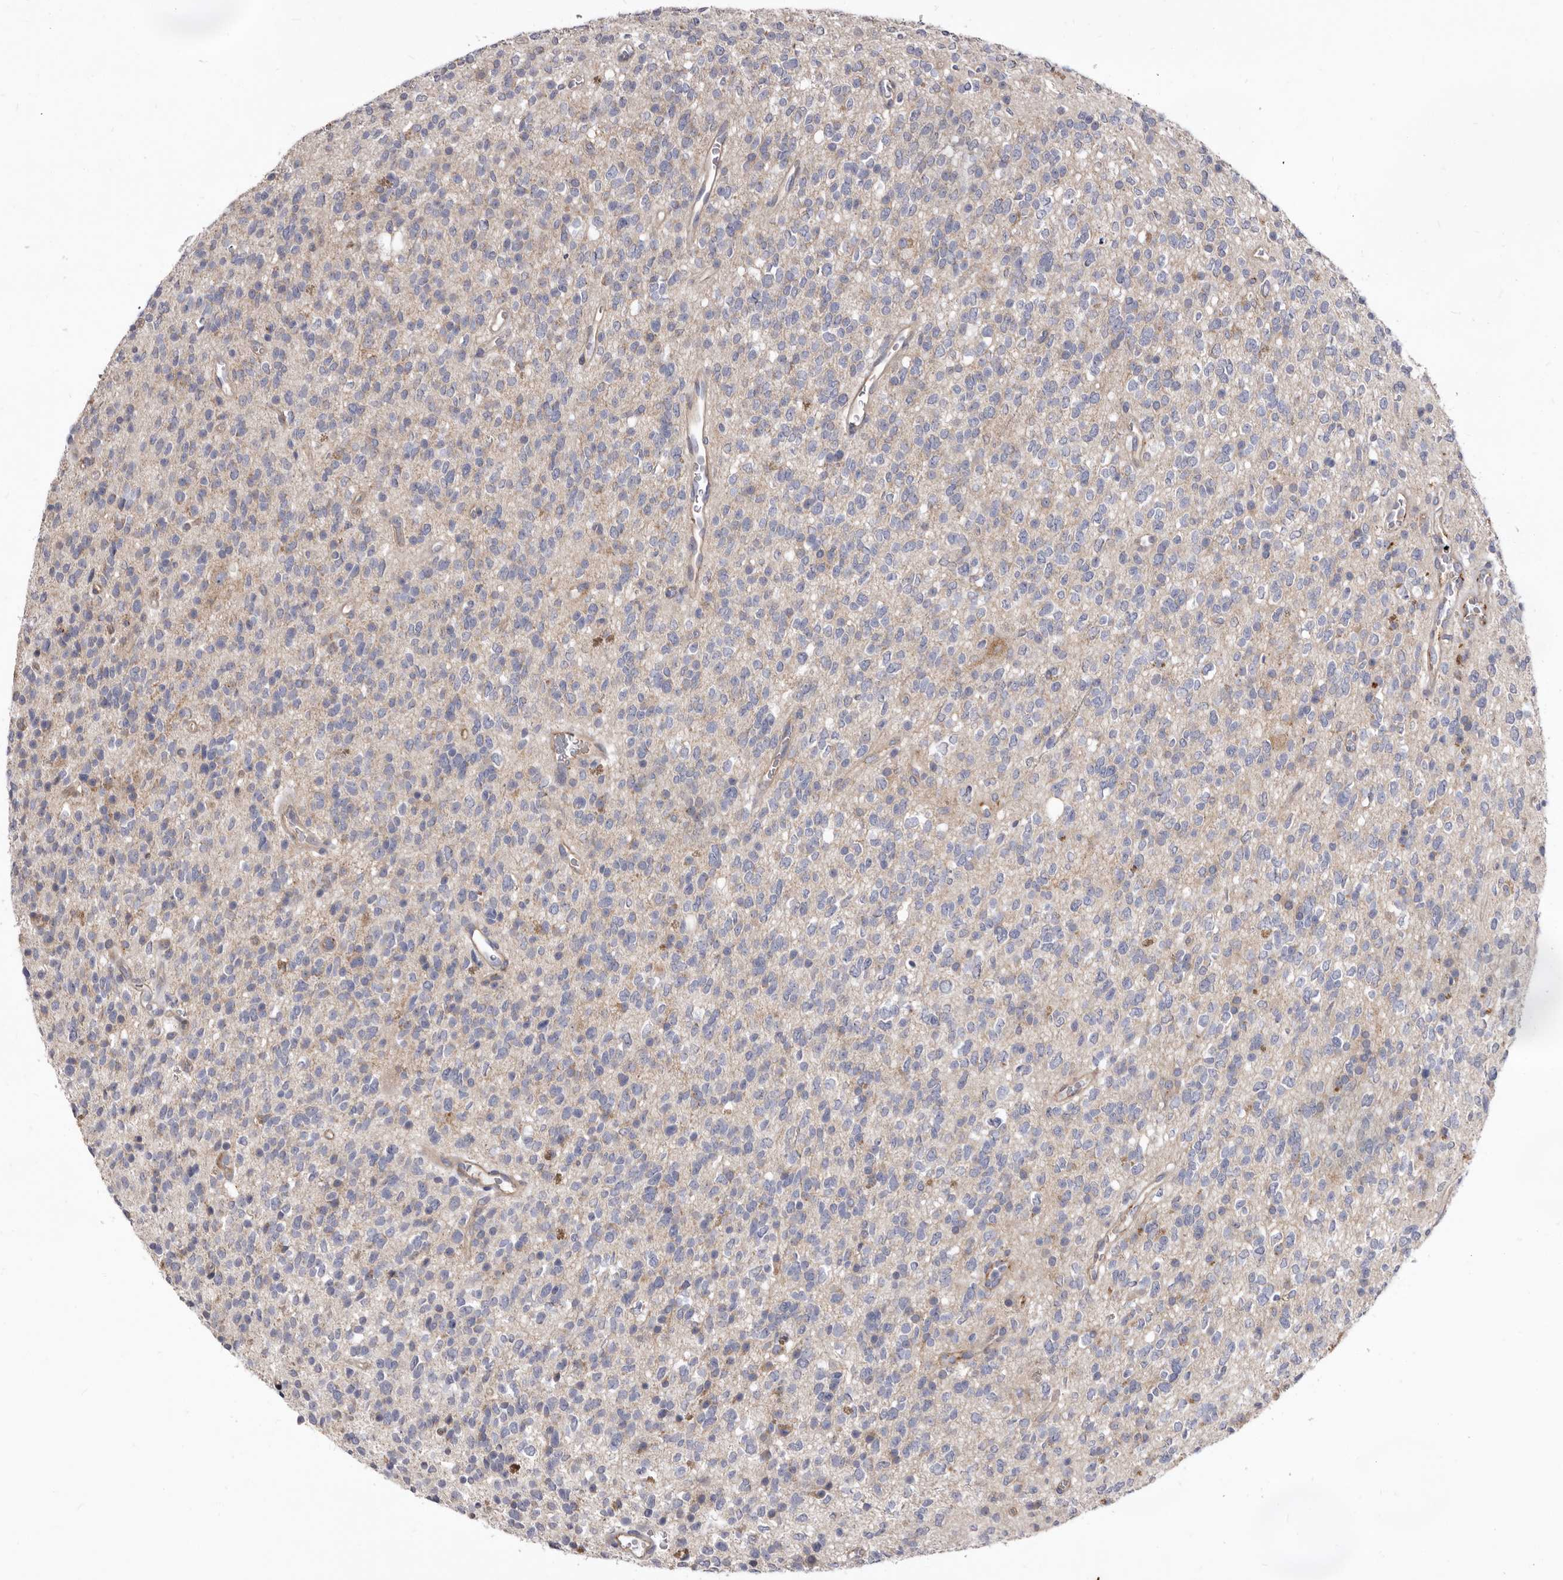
{"staining": {"intensity": "moderate", "quantity": "<25%", "location": "cytoplasmic/membranous"}, "tissue": "glioma", "cell_type": "Tumor cells", "image_type": "cancer", "snomed": [{"axis": "morphology", "description": "Glioma, malignant, High grade"}, {"axis": "topography", "description": "Brain"}], "caption": "High-grade glioma (malignant) tissue shows moderate cytoplasmic/membranous staining in about <25% of tumor cells, visualized by immunohistochemistry. (DAB (3,3'-diaminobenzidine) = brown stain, brightfield microscopy at high magnification).", "gene": "FMO2", "patient": {"sex": "male", "age": 34}}